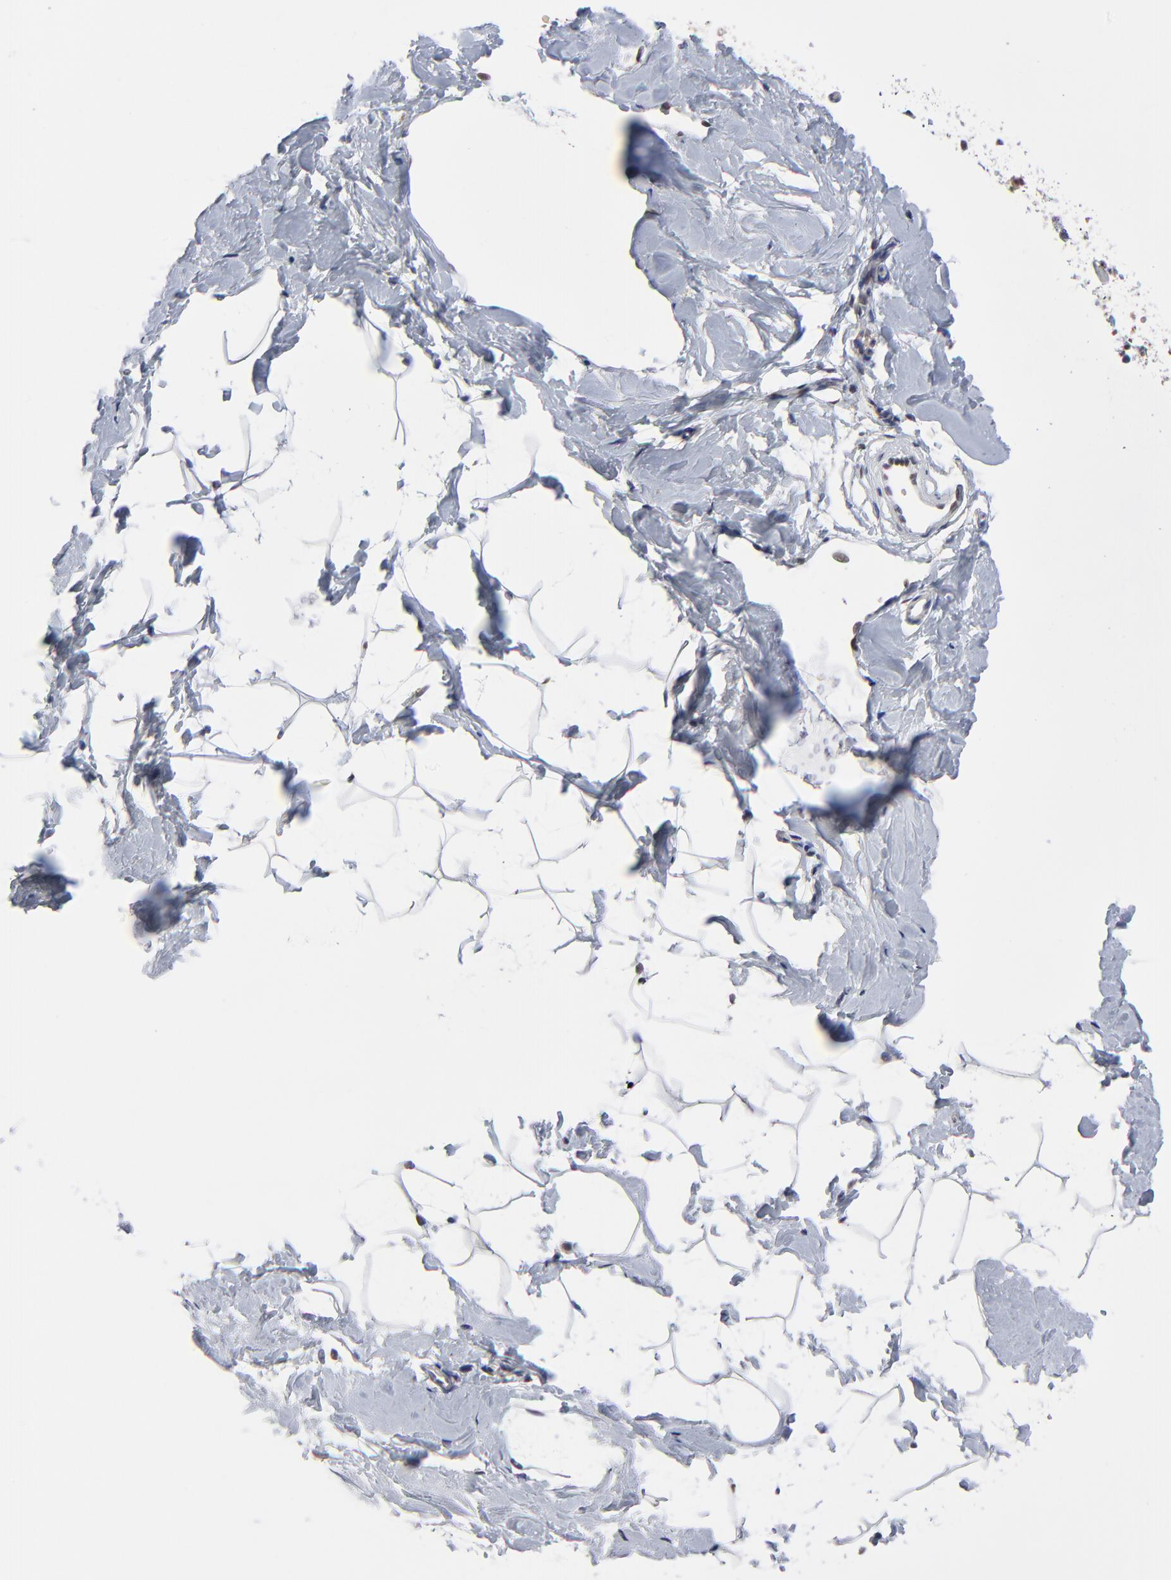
{"staining": {"intensity": "negative", "quantity": "none", "location": "none"}, "tissue": "breast", "cell_type": "Adipocytes", "image_type": "normal", "snomed": [{"axis": "morphology", "description": "Normal tissue, NOS"}, {"axis": "topography", "description": "Breast"}], "caption": "Immunohistochemistry (IHC) of benign human breast exhibits no expression in adipocytes.", "gene": "OGFOD1", "patient": {"sex": "female", "age": 23}}